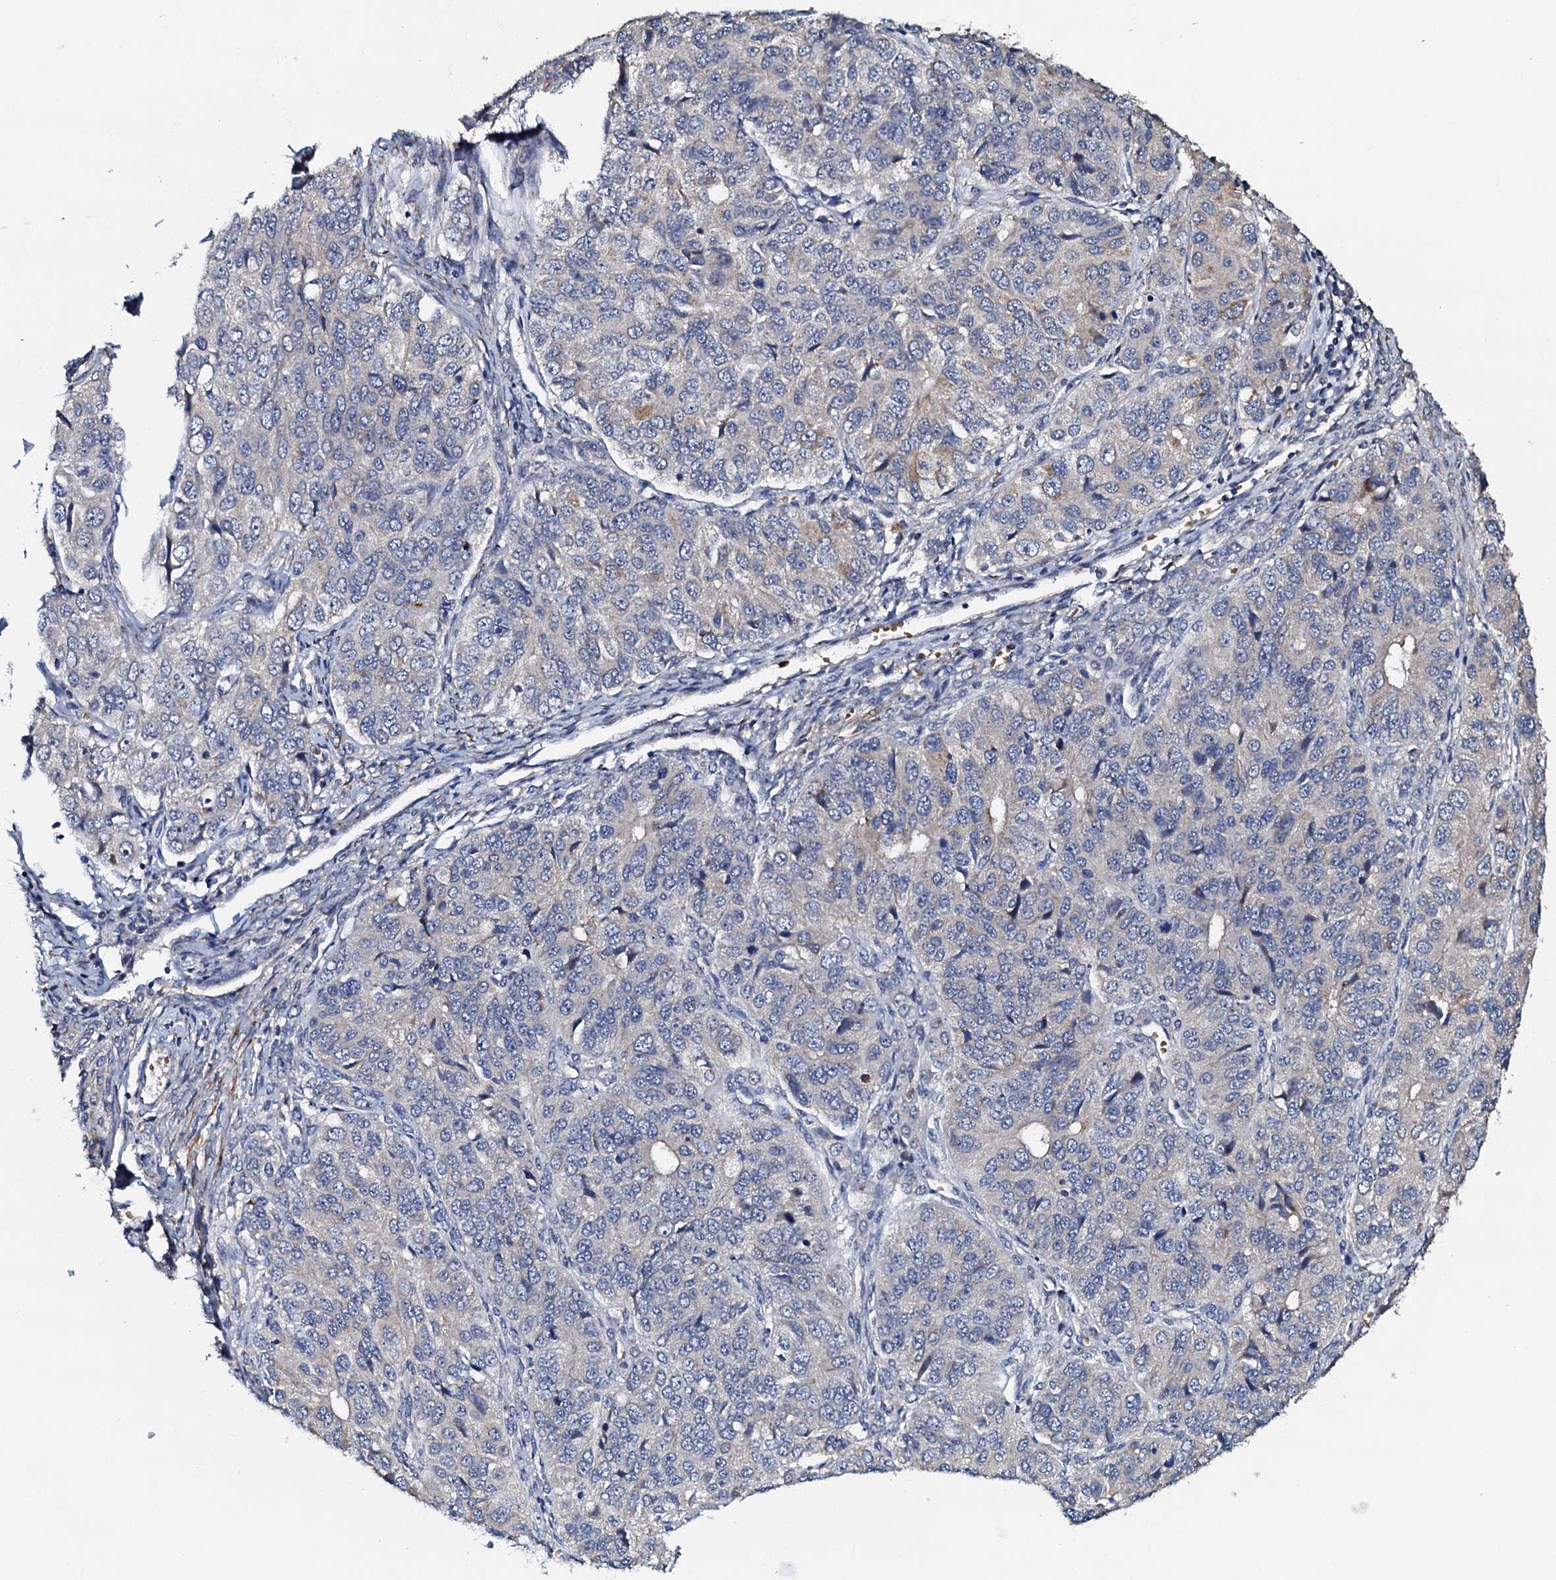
{"staining": {"intensity": "negative", "quantity": "none", "location": "none"}, "tissue": "ovarian cancer", "cell_type": "Tumor cells", "image_type": "cancer", "snomed": [{"axis": "morphology", "description": "Carcinoma, endometroid"}, {"axis": "topography", "description": "Ovary"}], "caption": "IHC histopathology image of human endometroid carcinoma (ovarian) stained for a protein (brown), which reveals no positivity in tumor cells.", "gene": "CPNE2", "patient": {"sex": "female", "age": 51}}